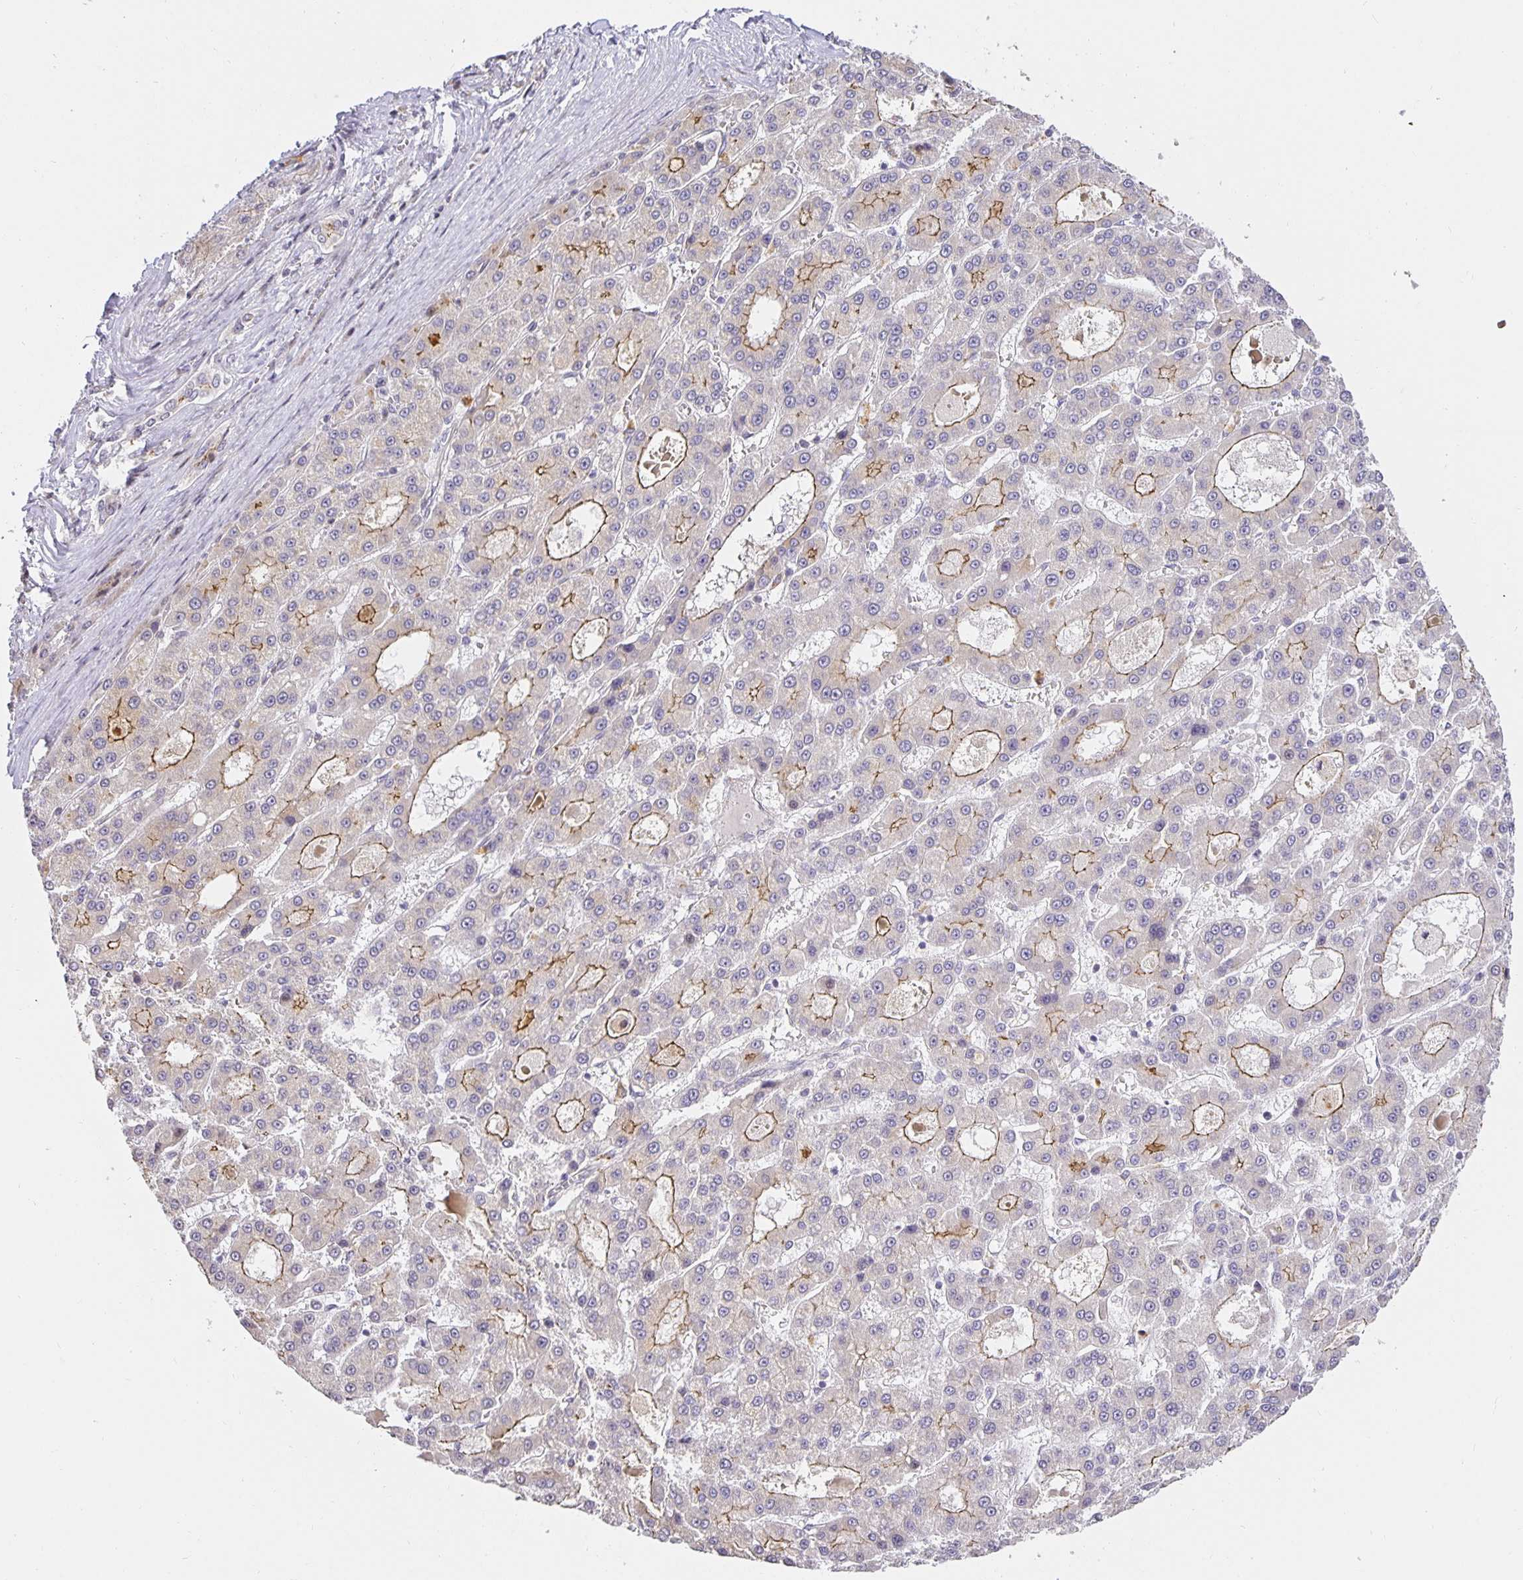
{"staining": {"intensity": "moderate", "quantity": "25%-75%", "location": "cytoplasmic/membranous"}, "tissue": "liver cancer", "cell_type": "Tumor cells", "image_type": "cancer", "snomed": [{"axis": "morphology", "description": "Carcinoma, Hepatocellular, NOS"}, {"axis": "topography", "description": "Liver"}], "caption": "Immunohistochemical staining of human liver cancer exhibits moderate cytoplasmic/membranous protein expression in about 25%-75% of tumor cells. (brown staining indicates protein expression, while blue staining denotes nuclei).", "gene": "TJP3", "patient": {"sex": "male", "age": 70}}